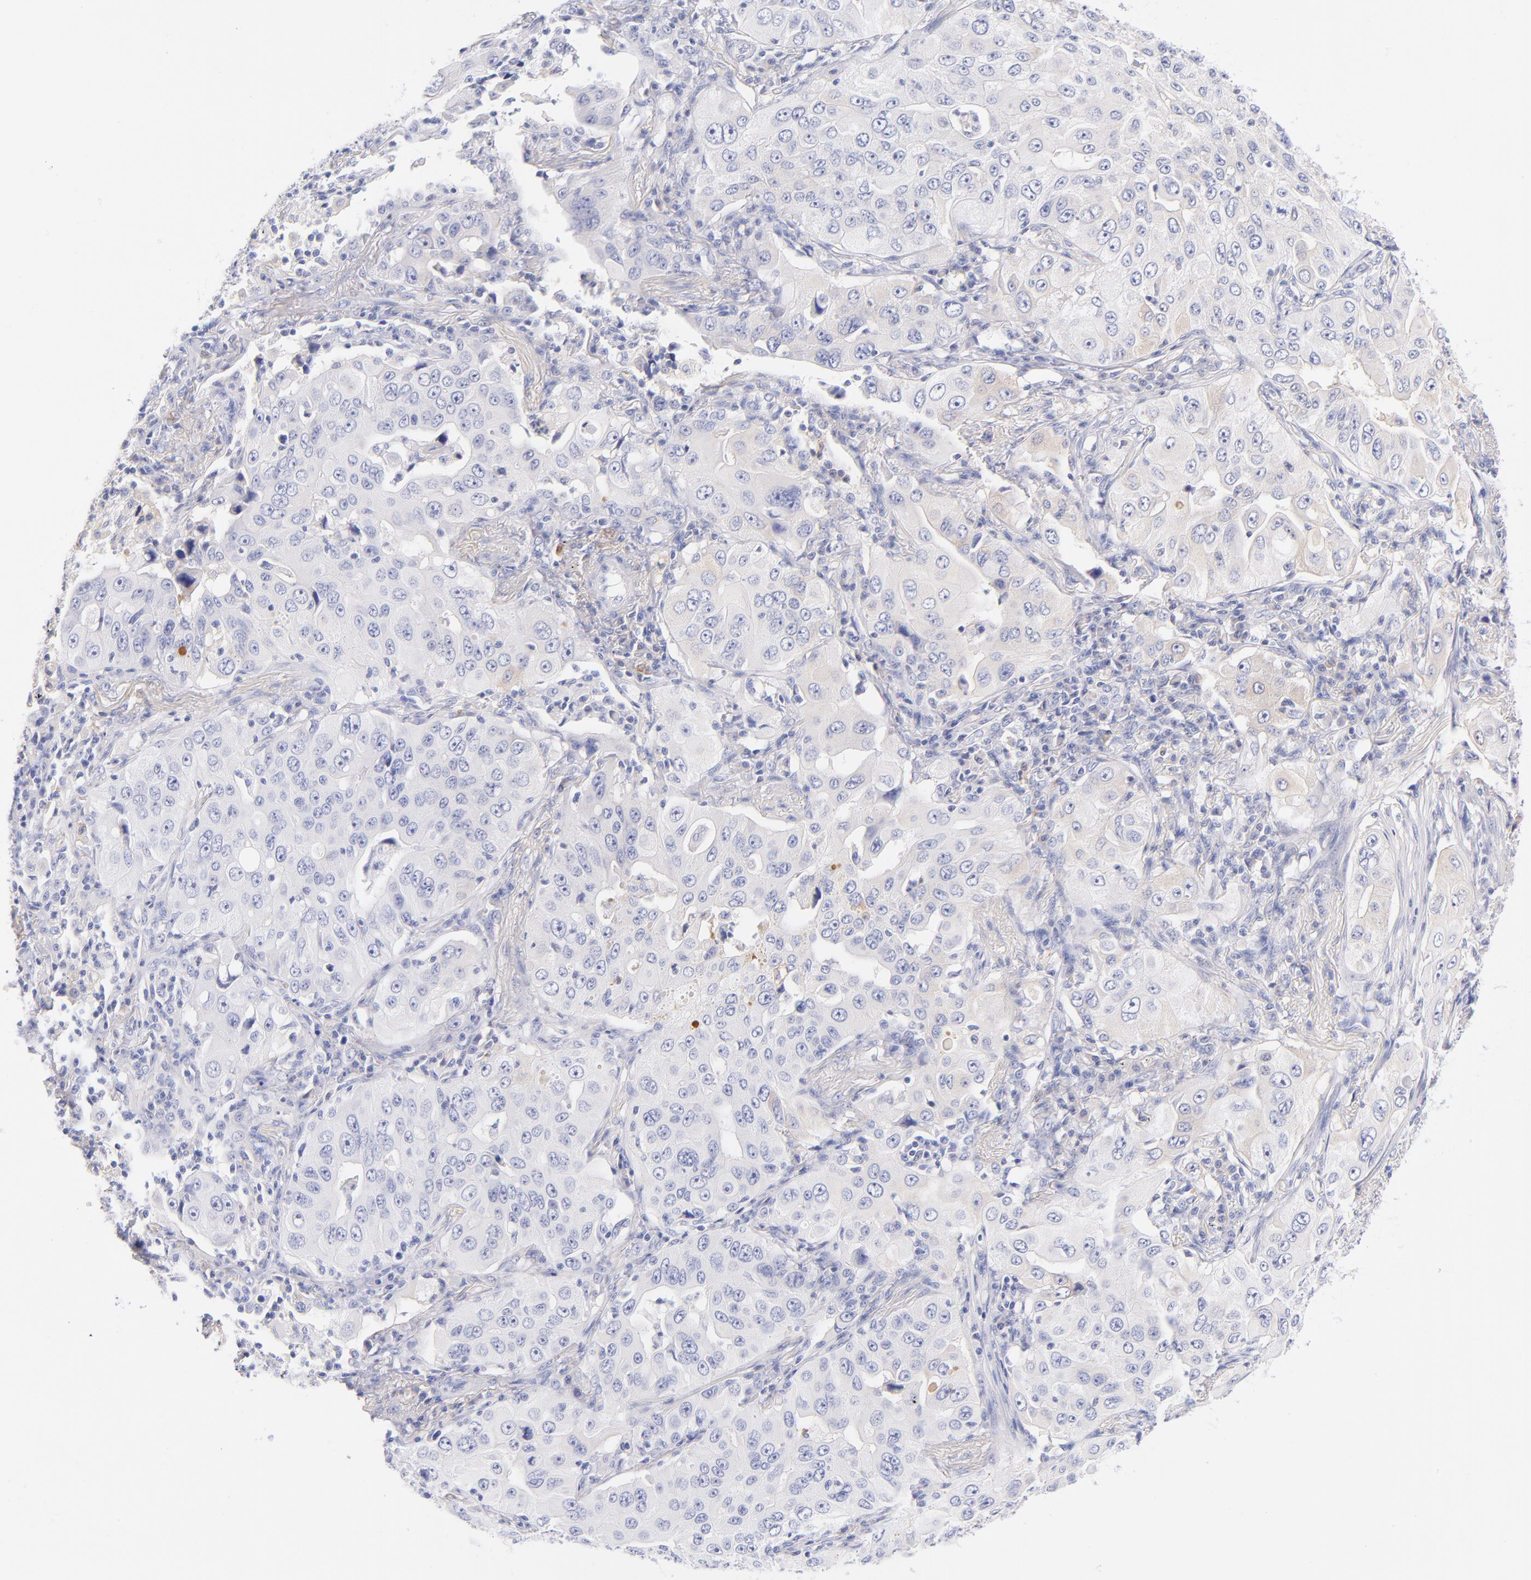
{"staining": {"intensity": "negative", "quantity": "none", "location": "none"}, "tissue": "lung cancer", "cell_type": "Tumor cells", "image_type": "cancer", "snomed": [{"axis": "morphology", "description": "Adenocarcinoma, NOS"}, {"axis": "topography", "description": "Lung"}], "caption": "Immunohistochemistry (IHC) of adenocarcinoma (lung) displays no staining in tumor cells.", "gene": "HP", "patient": {"sex": "male", "age": 84}}